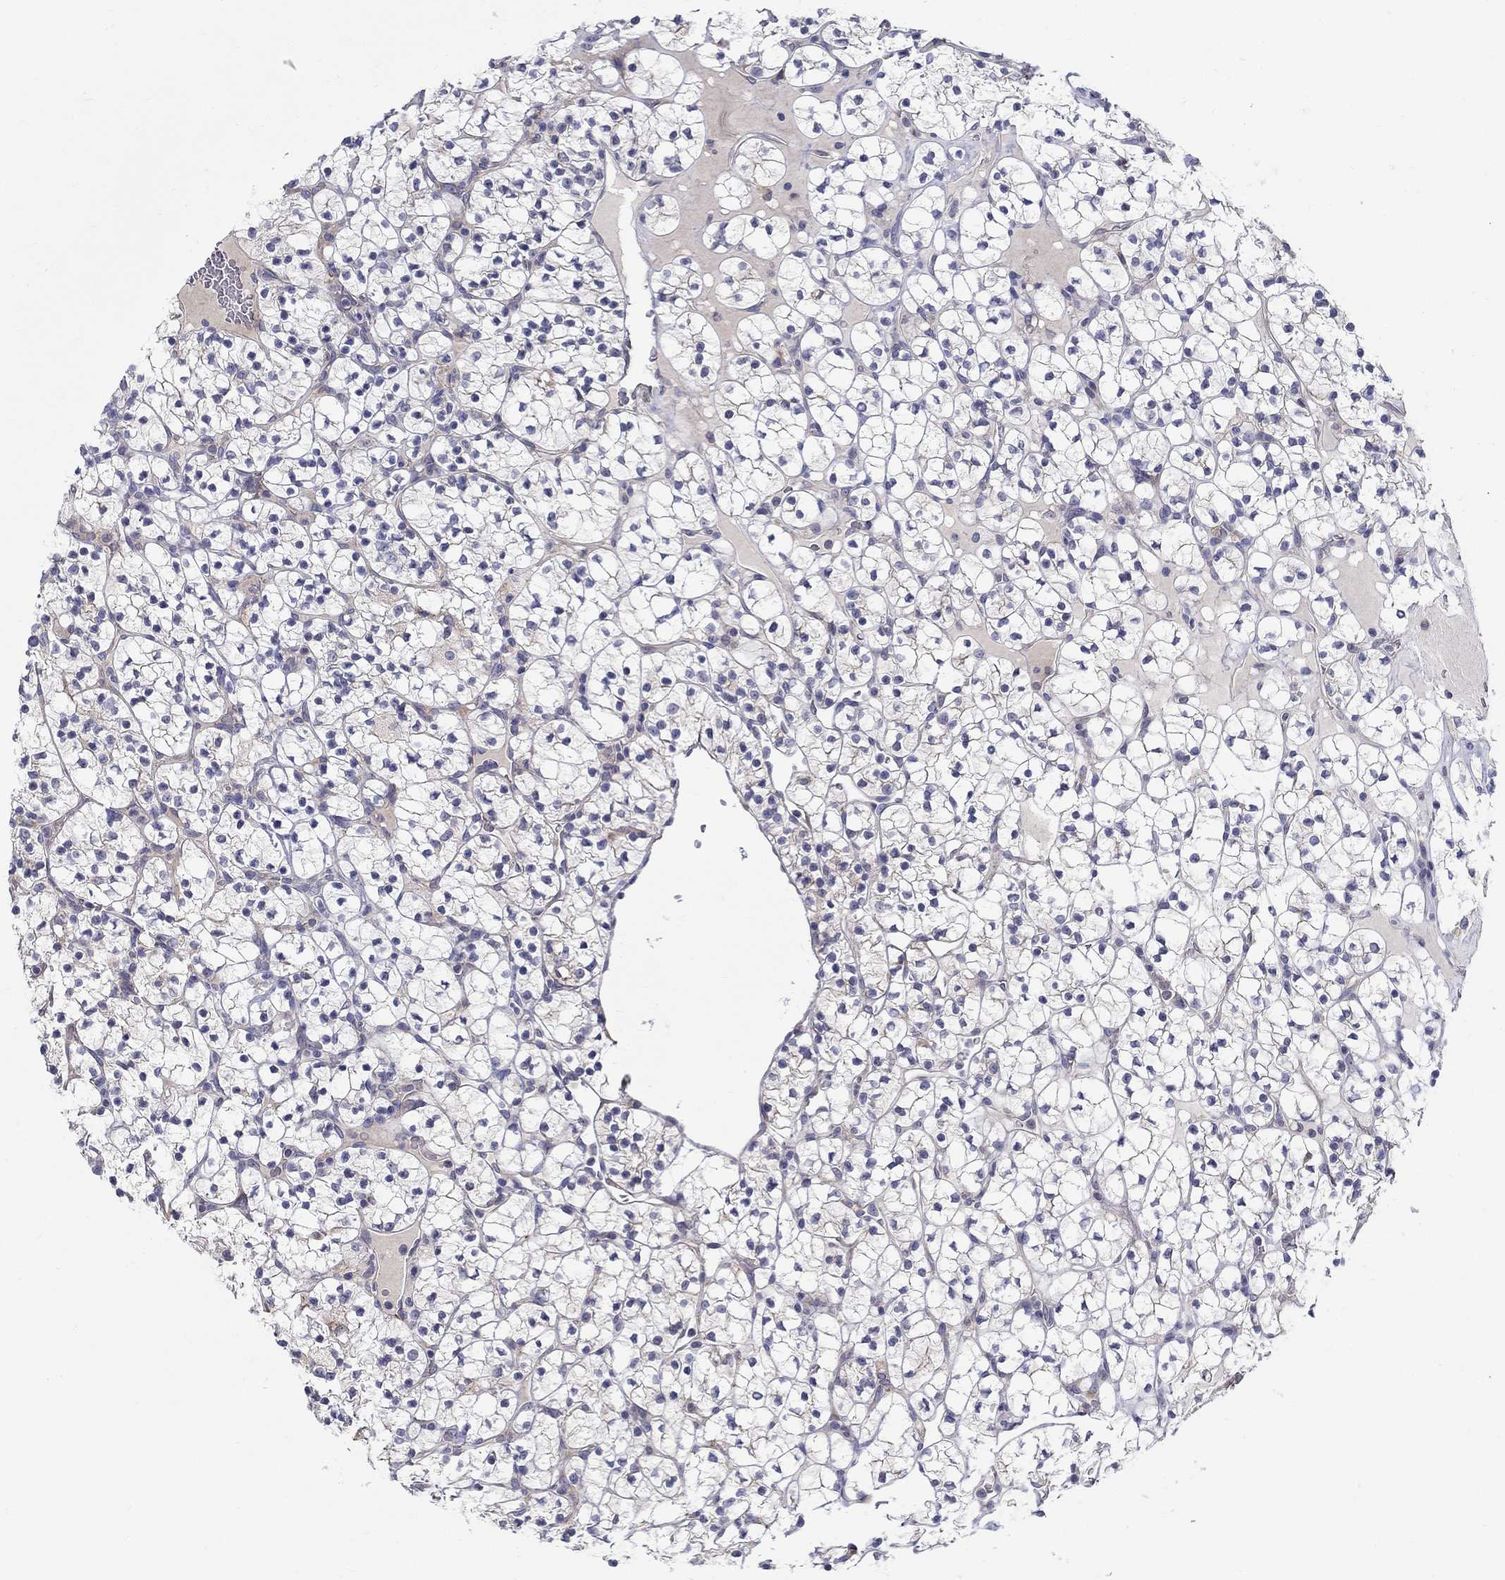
{"staining": {"intensity": "negative", "quantity": "none", "location": "none"}, "tissue": "renal cancer", "cell_type": "Tumor cells", "image_type": "cancer", "snomed": [{"axis": "morphology", "description": "Adenocarcinoma, NOS"}, {"axis": "topography", "description": "Kidney"}], "caption": "High power microscopy micrograph of an immunohistochemistry (IHC) photomicrograph of renal cancer (adenocarcinoma), revealing no significant positivity in tumor cells.", "gene": "QRFPR", "patient": {"sex": "female", "age": 89}}